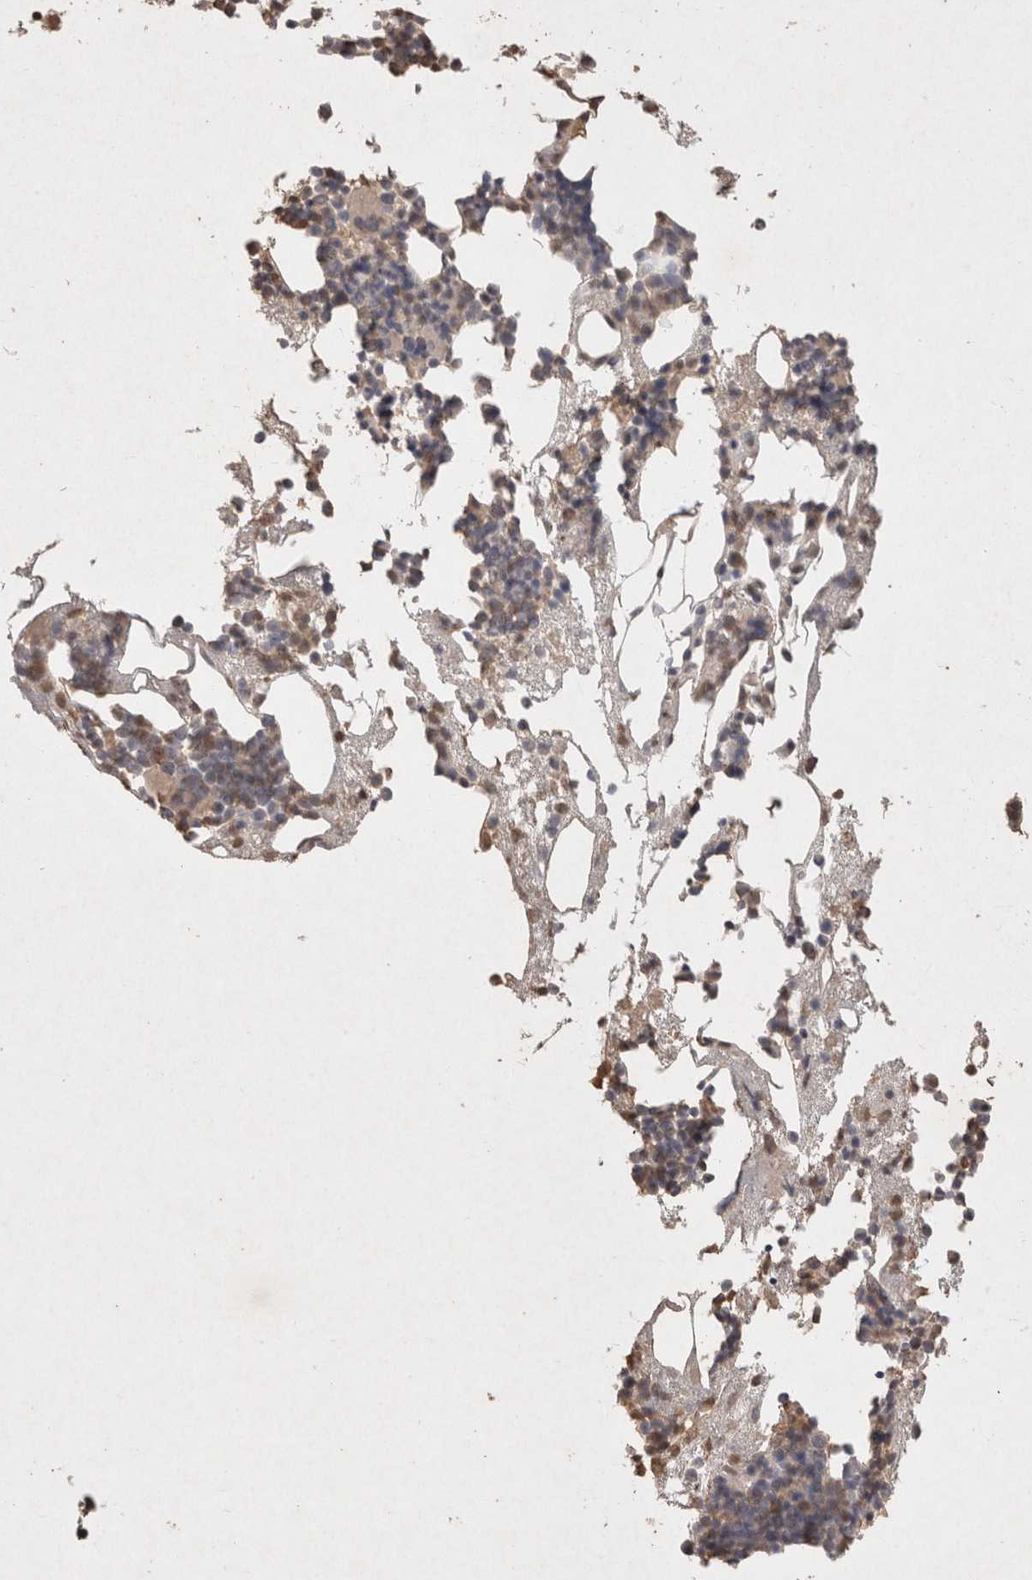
{"staining": {"intensity": "weak", "quantity": "25%-75%", "location": "nuclear"}, "tissue": "bone marrow", "cell_type": "Hematopoietic cells", "image_type": "normal", "snomed": [{"axis": "morphology", "description": "Normal tissue, NOS"}, {"axis": "morphology", "description": "Inflammation, NOS"}, {"axis": "topography", "description": "Bone marrow"}], "caption": "This photomicrograph demonstrates immunohistochemistry (IHC) staining of normal bone marrow, with low weak nuclear expression in approximately 25%-75% of hematopoietic cells.", "gene": "MLX", "patient": {"sex": "female", "age": 81}}